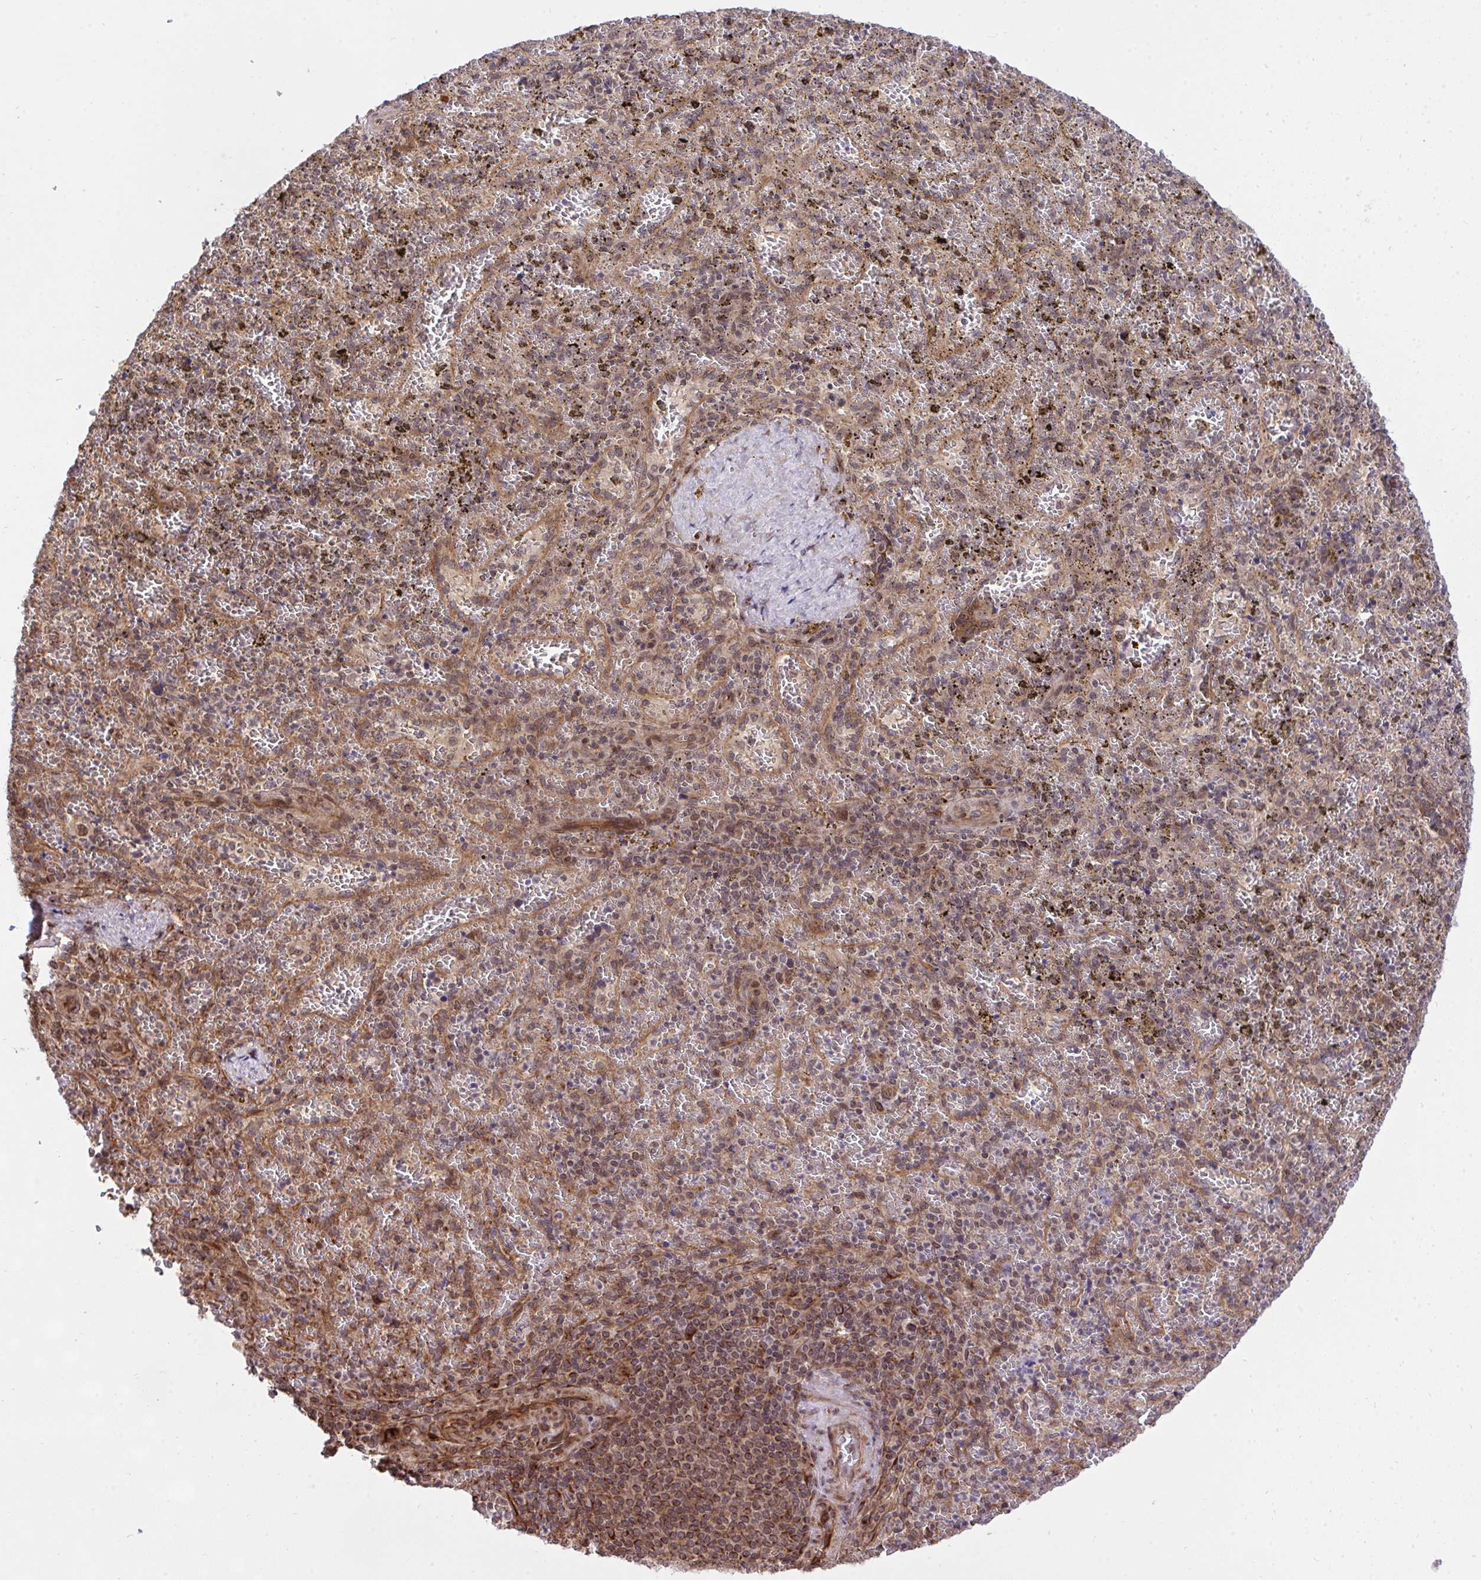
{"staining": {"intensity": "weak", "quantity": "25%-75%", "location": "cytoplasmic/membranous"}, "tissue": "spleen", "cell_type": "Cells in red pulp", "image_type": "normal", "snomed": [{"axis": "morphology", "description": "Normal tissue, NOS"}, {"axis": "topography", "description": "Spleen"}], "caption": "Immunohistochemical staining of unremarkable spleen reveals low levels of weak cytoplasmic/membranous staining in about 25%-75% of cells in red pulp.", "gene": "ERI1", "patient": {"sex": "female", "age": 50}}